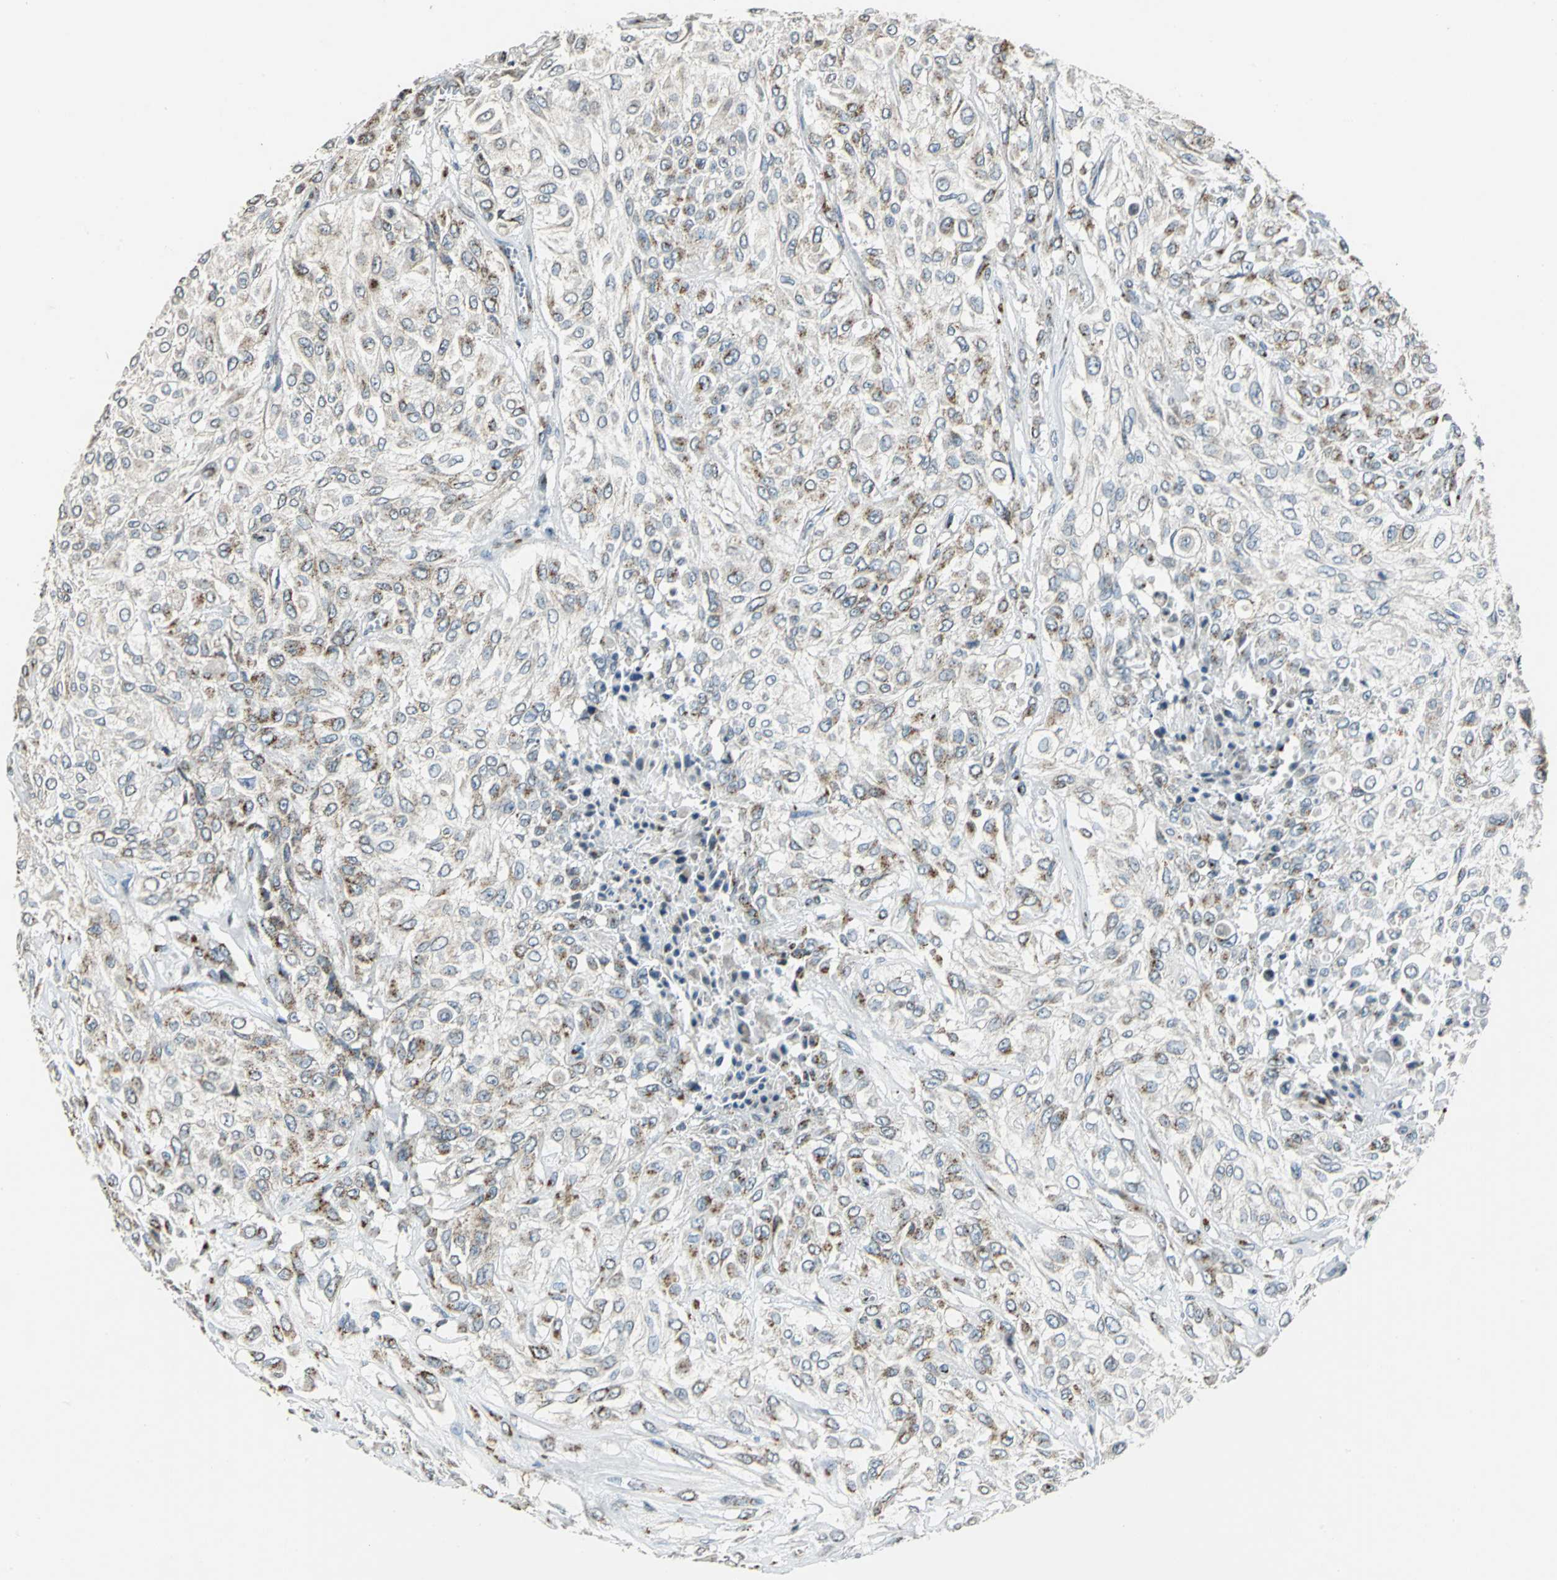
{"staining": {"intensity": "moderate", "quantity": "25%-75%", "location": "cytoplasmic/membranous"}, "tissue": "urothelial cancer", "cell_type": "Tumor cells", "image_type": "cancer", "snomed": [{"axis": "morphology", "description": "Urothelial carcinoma, High grade"}, {"axis": "topography", "description": "Urinary bladder"}], "caption": "A high-resolution histopathology image shows immunohistochemistry staining of urothelial carcinoma (high-grade), which displays moderate cytoplasmic/membranous positivity in approximately 25%-75% of tumor cells.", "gene": "TMEM115", "patient": {"sex": "male", "age": 57}}